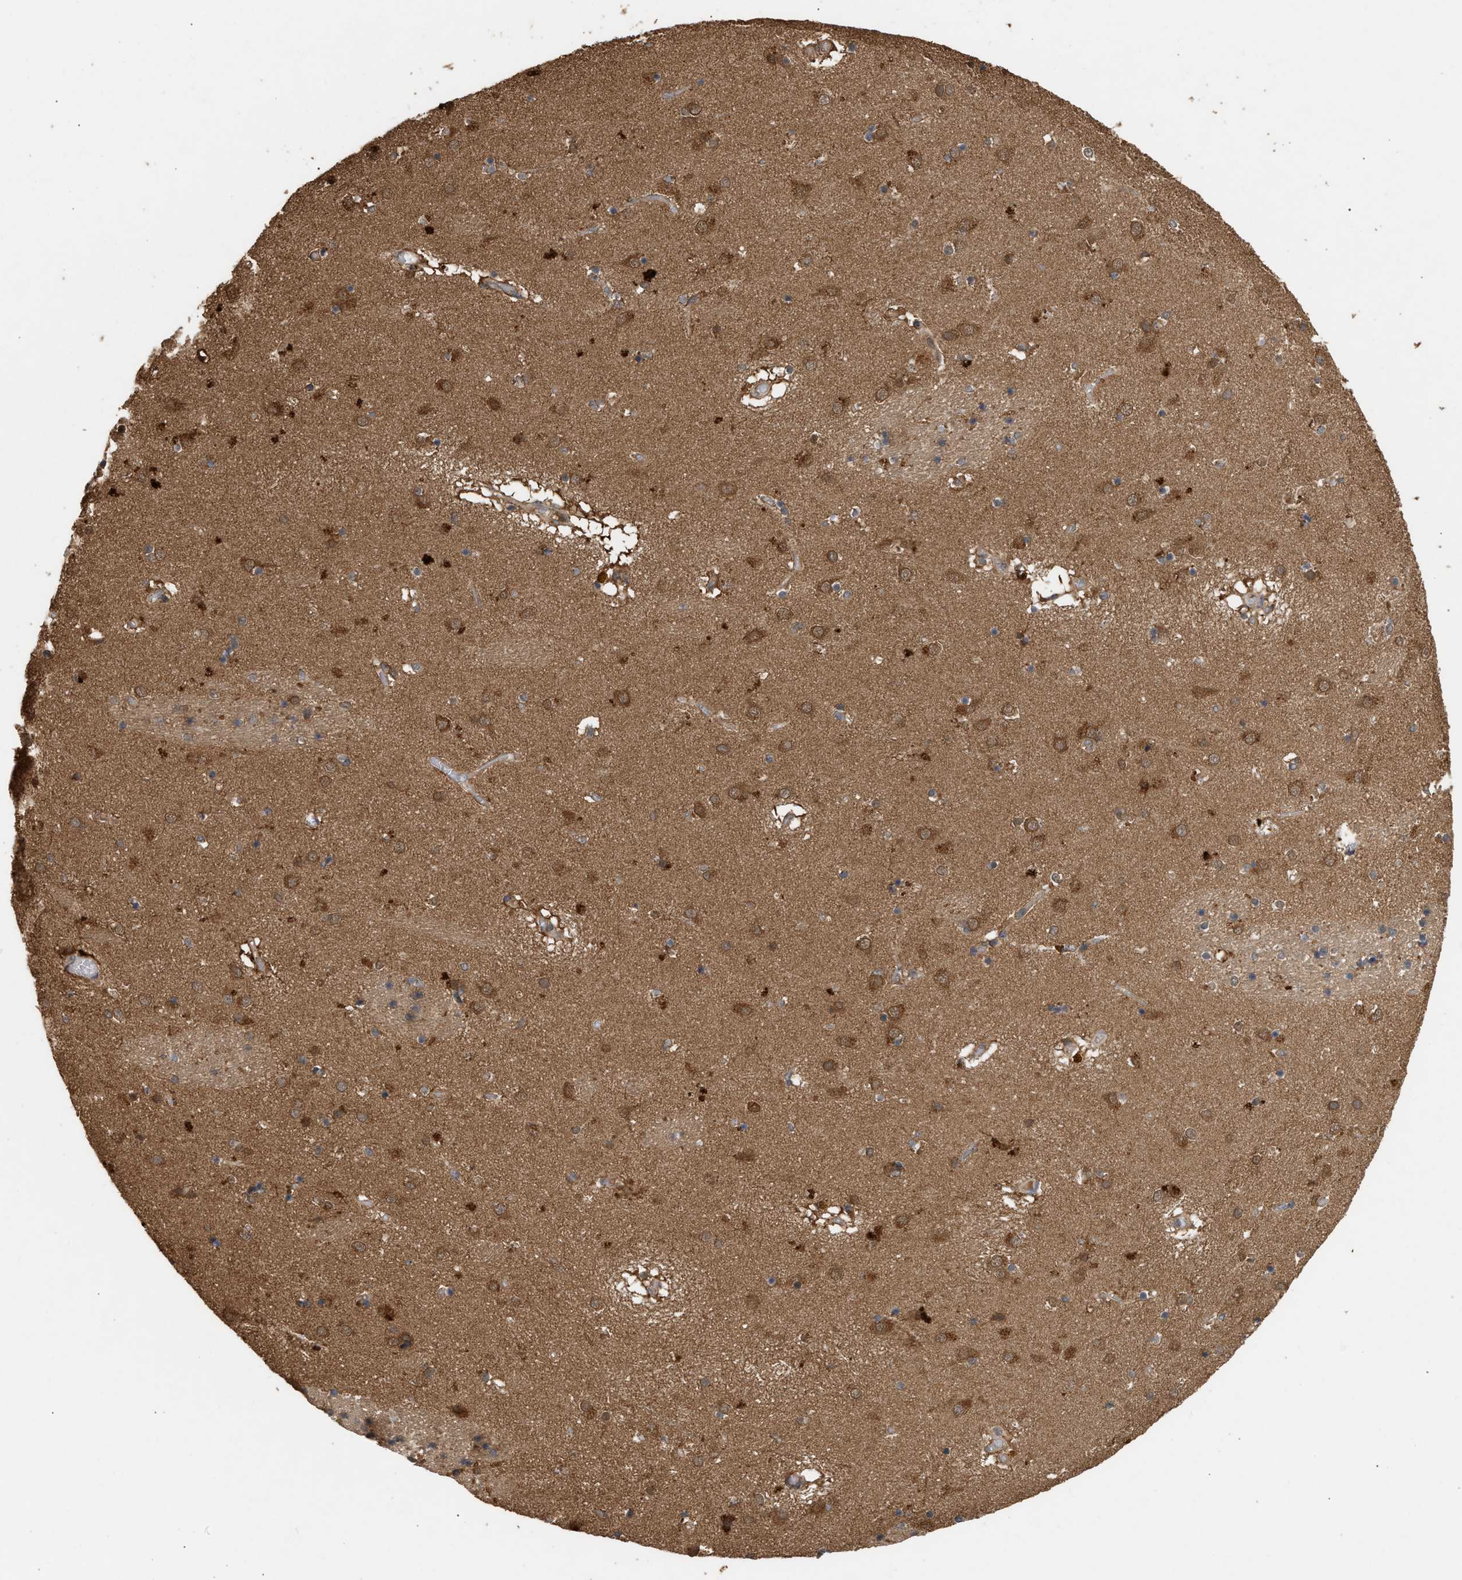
{"staining": {"intensity": "moderate", "quantity": "25%-75%", "location": "cytoplasmic/membranous"}, "tissue": "caudate", "cell_type": "Glial cells", "image_type": "normal", "snomed": [{"axis": "morphology", "description": "Normal tissue, NOS"}, {"axis": "topography", "description": "Lateral ventricle wall"}], "caption": "Immunohistochemical staining of benign human caudate shows medium levels of moderate cytoplasmic/membranous staining in approximately 25%-75% of glial cells. Immunohistochemistry stains the protein of interest in brown and the nuclei are stained blue.", "gene": "FITM1", "patient": {"sex": "male", "age": 70}}